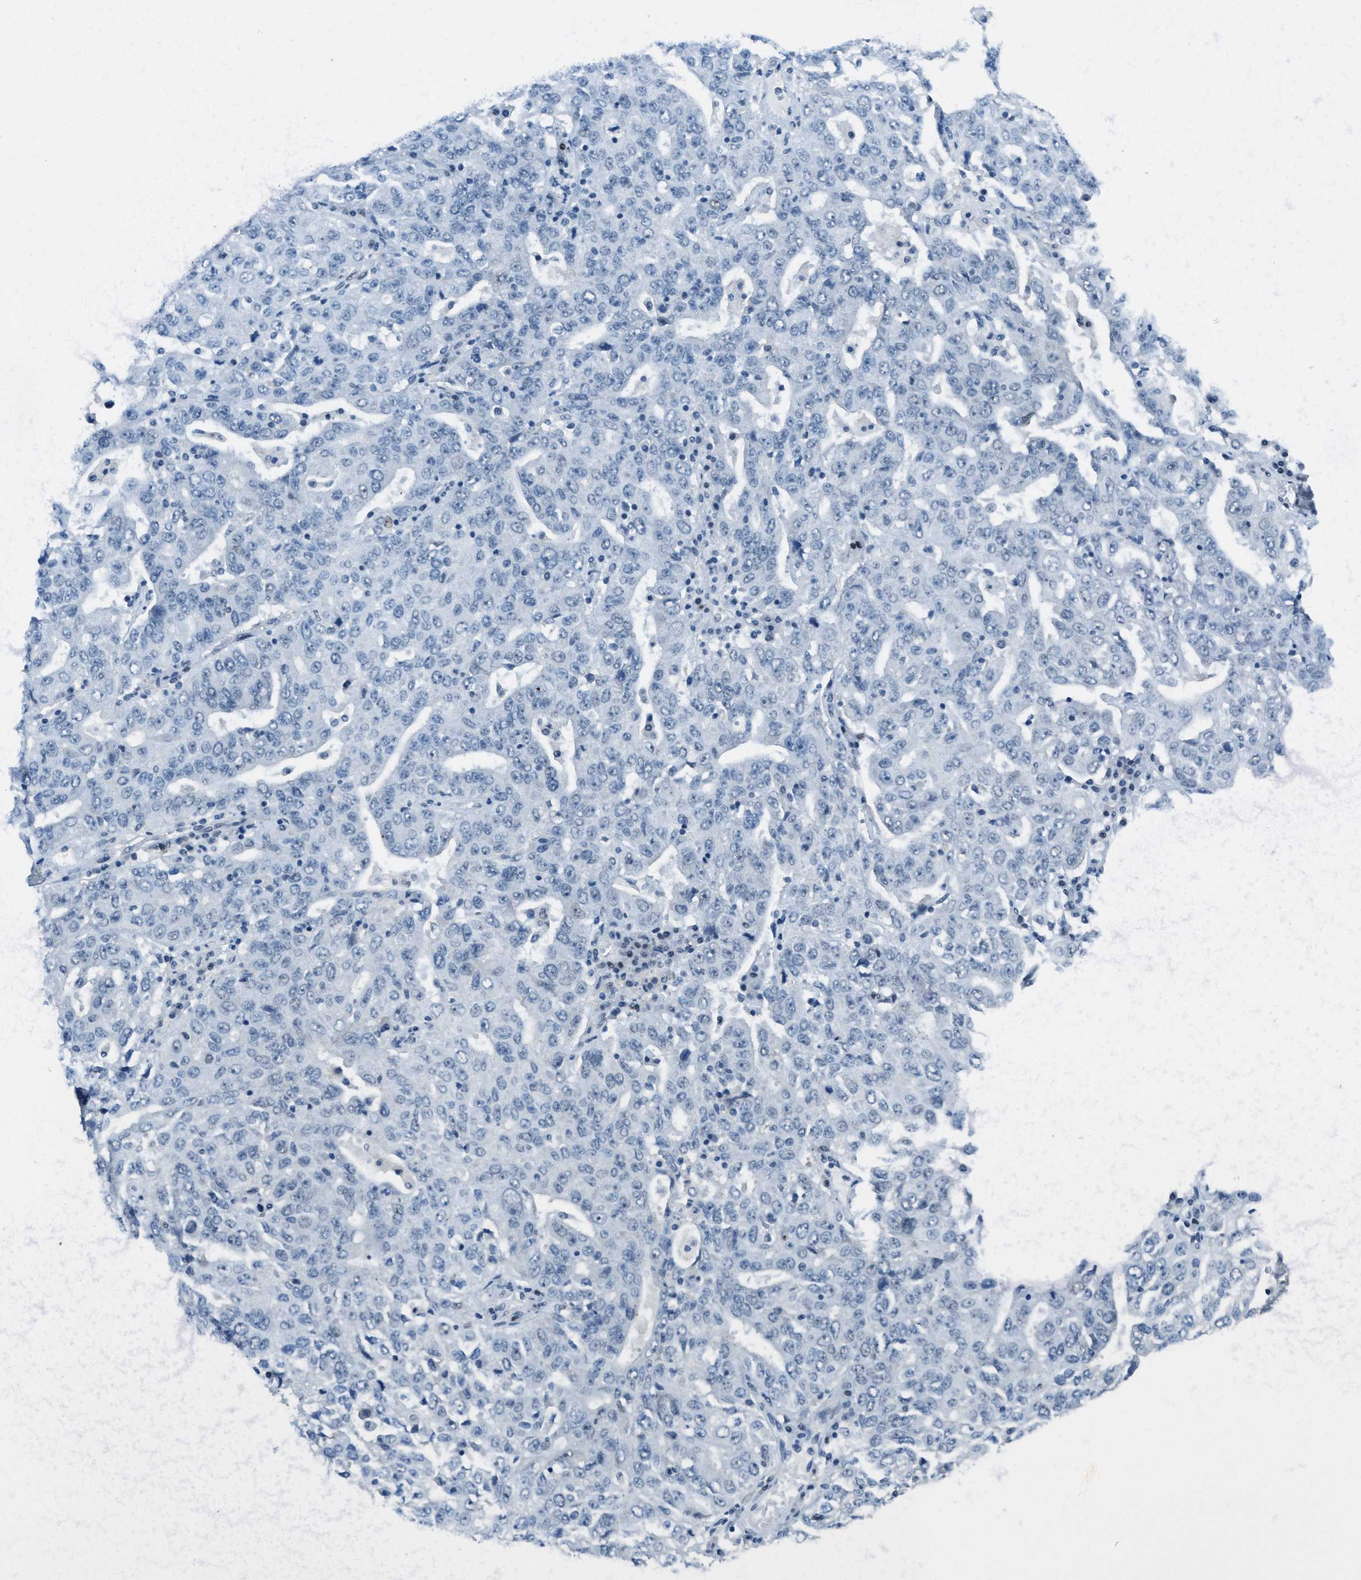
{"staining": {"intensity": "negative", "quantity": "none", "location": "none"}, "tissue": "ovarian cancer", "cell_type": "Tumor cells", "image_type": "cancer", "snomed": [{"axis": "morphology", "description": "Carcinoma, endometroid"}, {"axis": "topography", "description": "Ovary"}], "caption": "DAB immunohistochemical staining of ovarian cancer reveals no significant positivity in tumor cells.", "gene": "TTC13", "patient": {"sex": "female", "age": 62}}